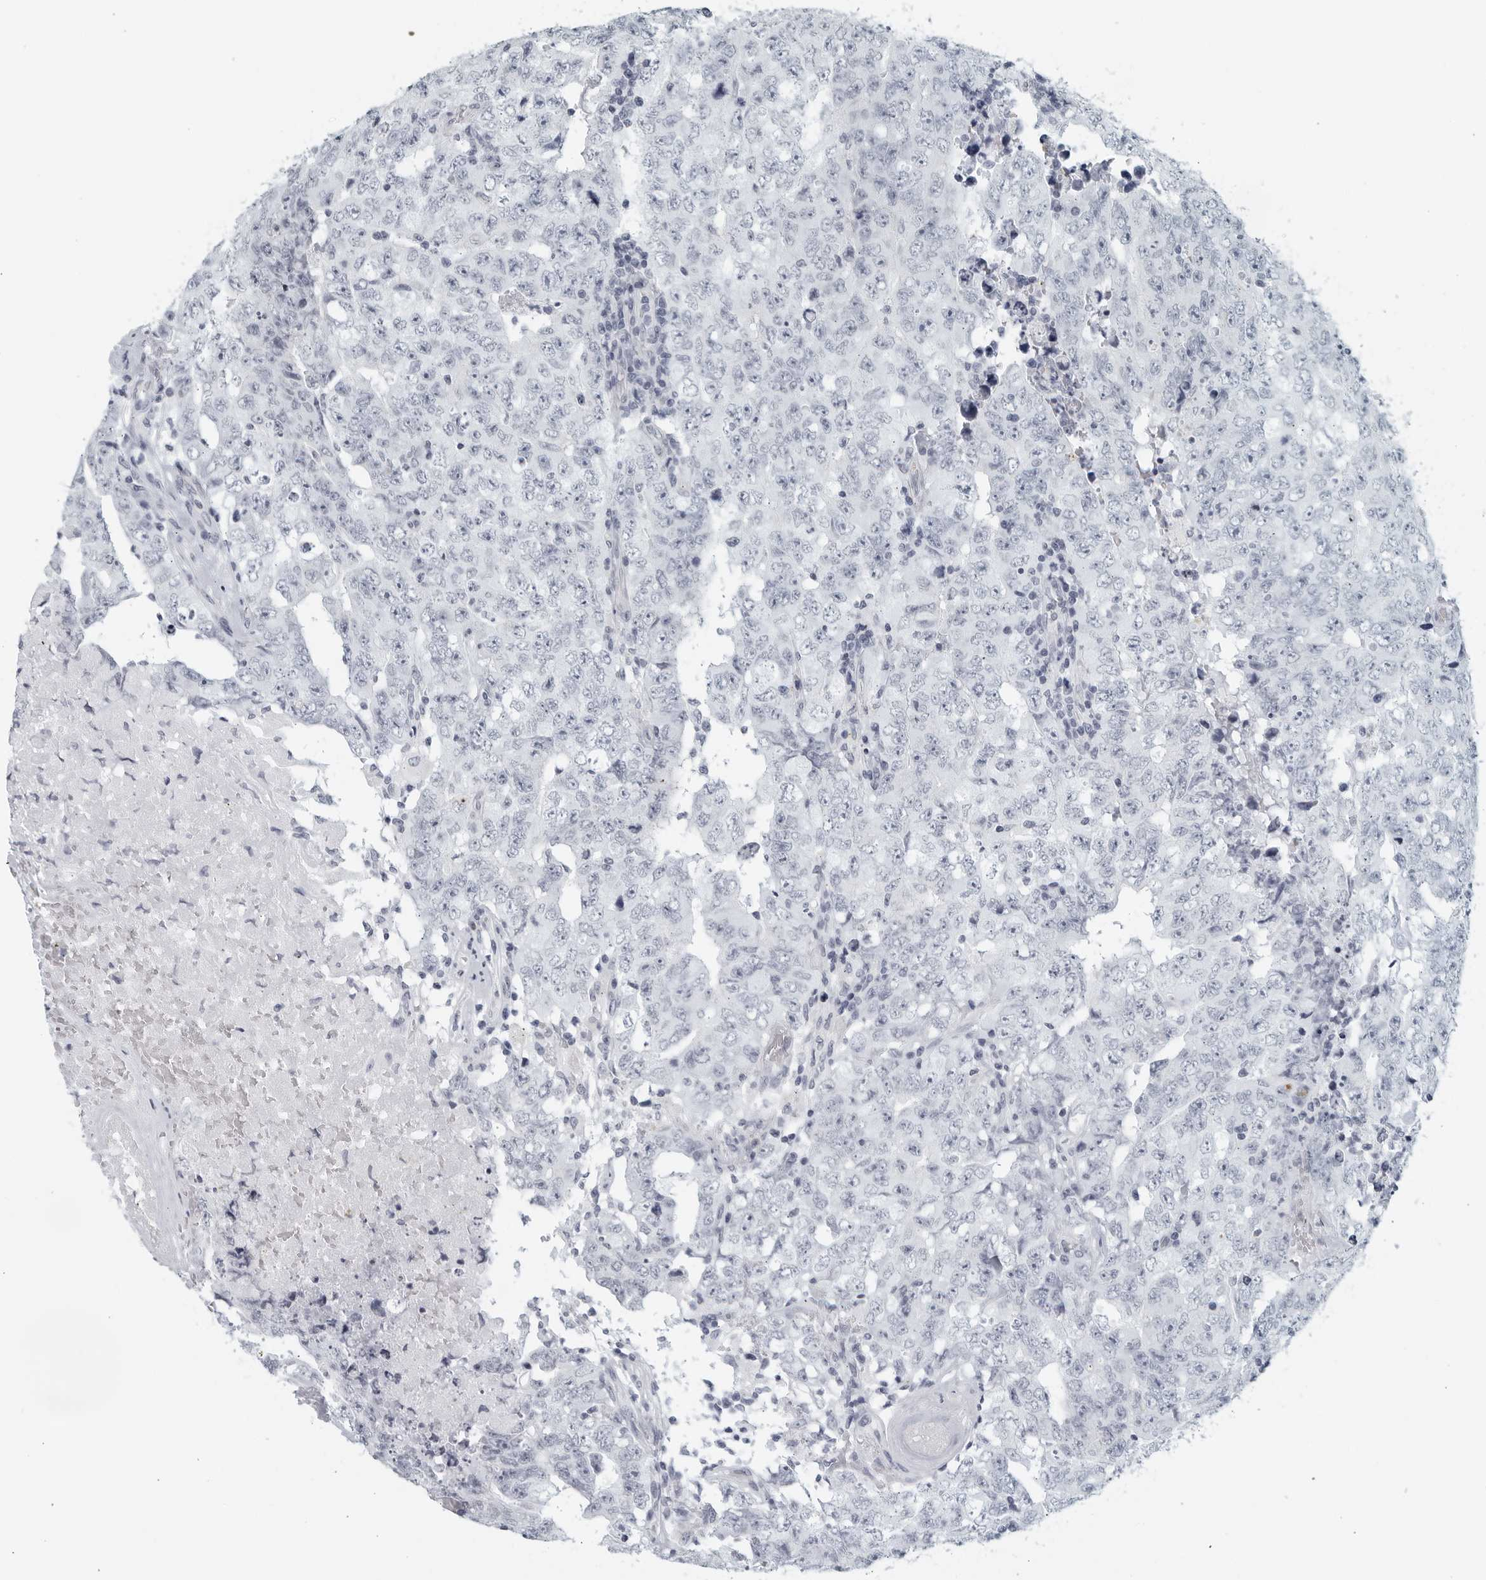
{"staining": {"intensity": "negative", "quantity": "none", "location": "none"}, "tissue": "testis cancer", "cell_type": "Tumor cells", "image_type": "cancer", "snomed": [{"axis": "morphology", "description": "Carcinoma, Embryonal, NOS"}, {"axis": "topography", "description": "Testis"}], "caption": "Testis embryonal carcinoma was stained to show a protein in brown. There is no significant positivity in tumor cells.", "gene": "KLK7", "patient": {"sex": "male", "age": 26}}